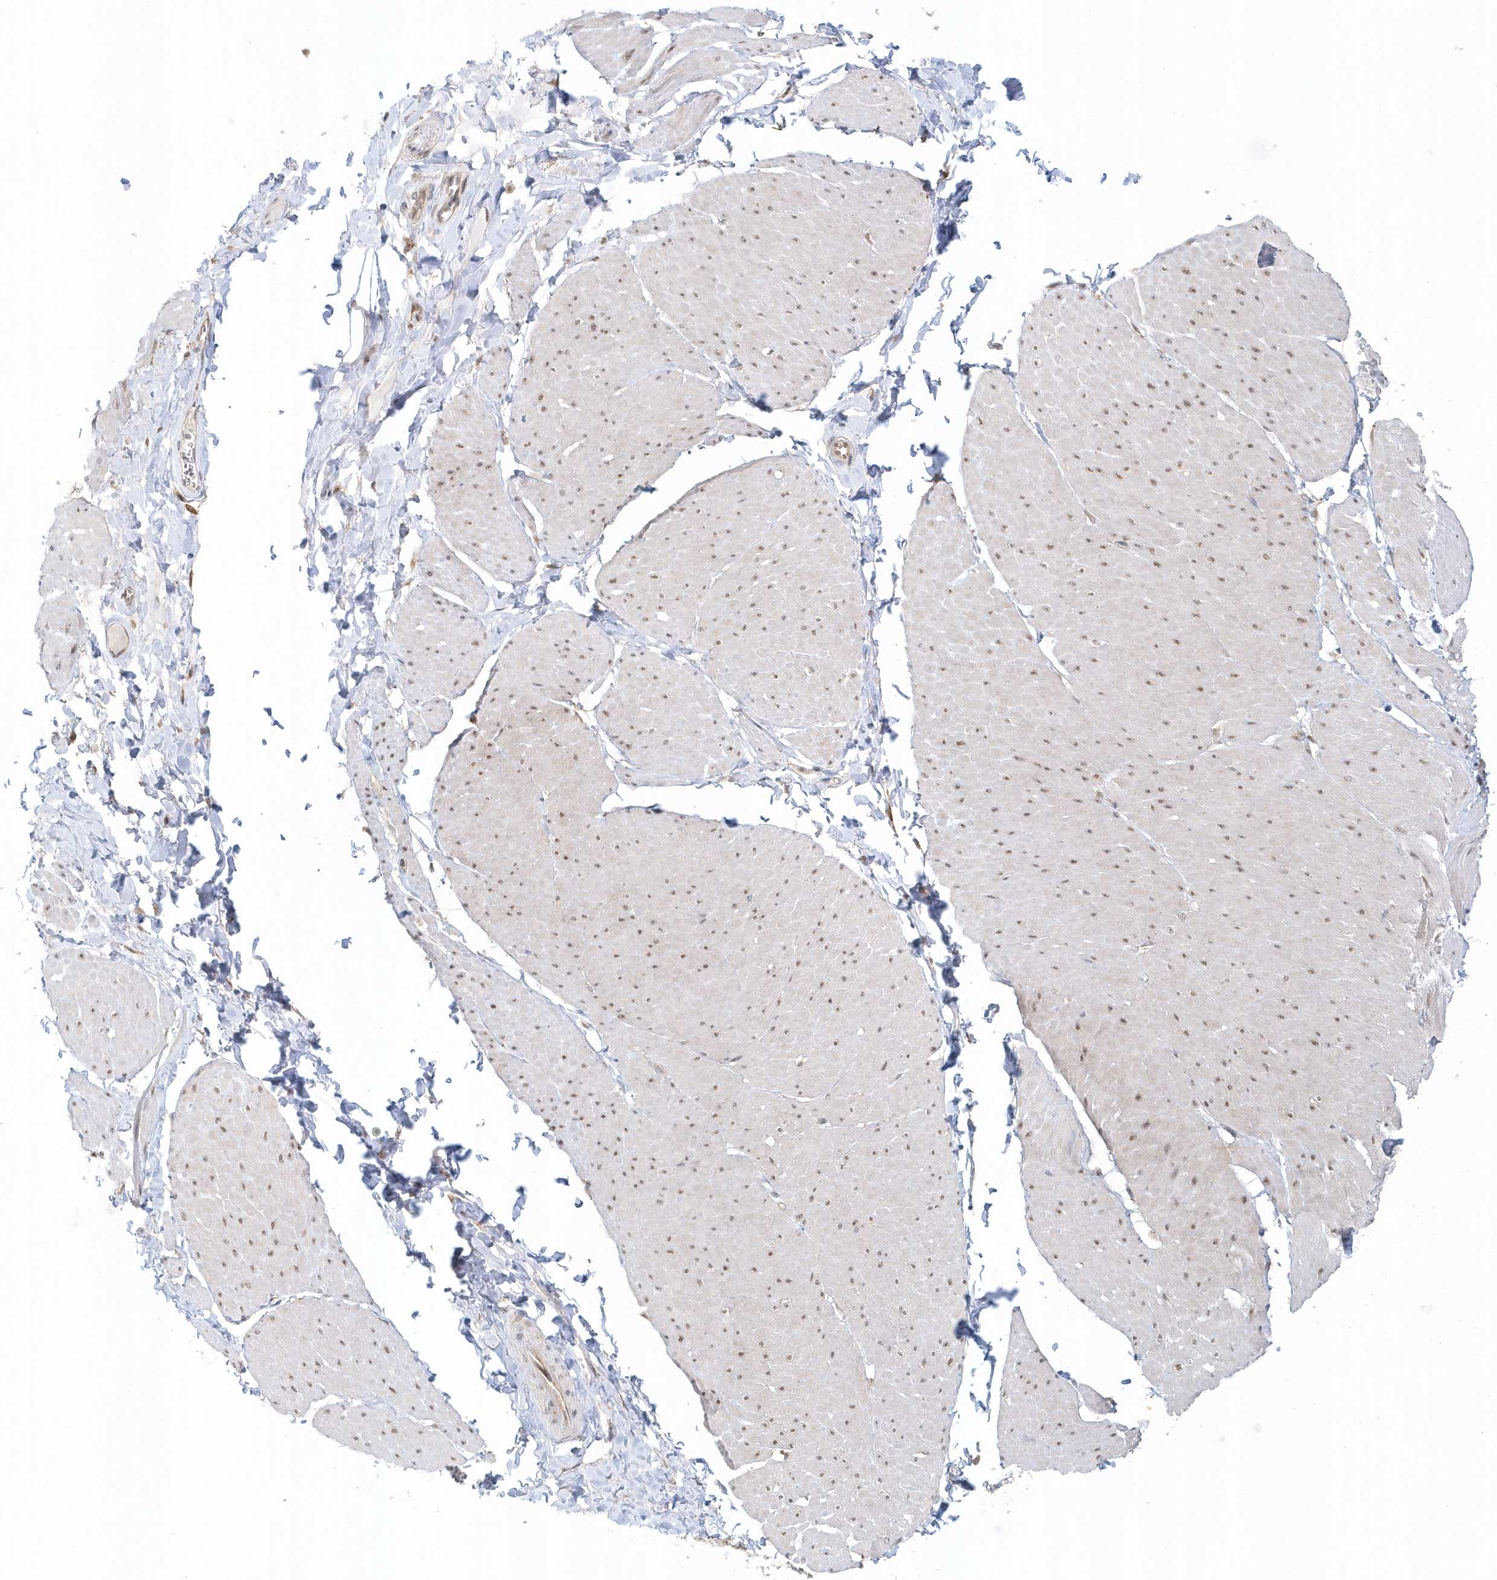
{"staining": {"intensity": "weak", "quantity": ">75%", "location": "nuclear"}, "tissue": "smooth muscle", "cell_type": "Smooth muscle cells", "image_type": "normal", "snomed": [{"axis": "morphology", "description": "Urothelial carcinoma, High grade"}, {"axis": "topography", "description": "Urinary bladder"}], "caption": "The immunohistochemical stain highlights weak nuclear staining in smooth muscle cells of normal smooth muscle. (IHC, brightfield microscopy, high magnification).", "gene": "PSMD6", "patient": {"sex": "male", "age": 46}}